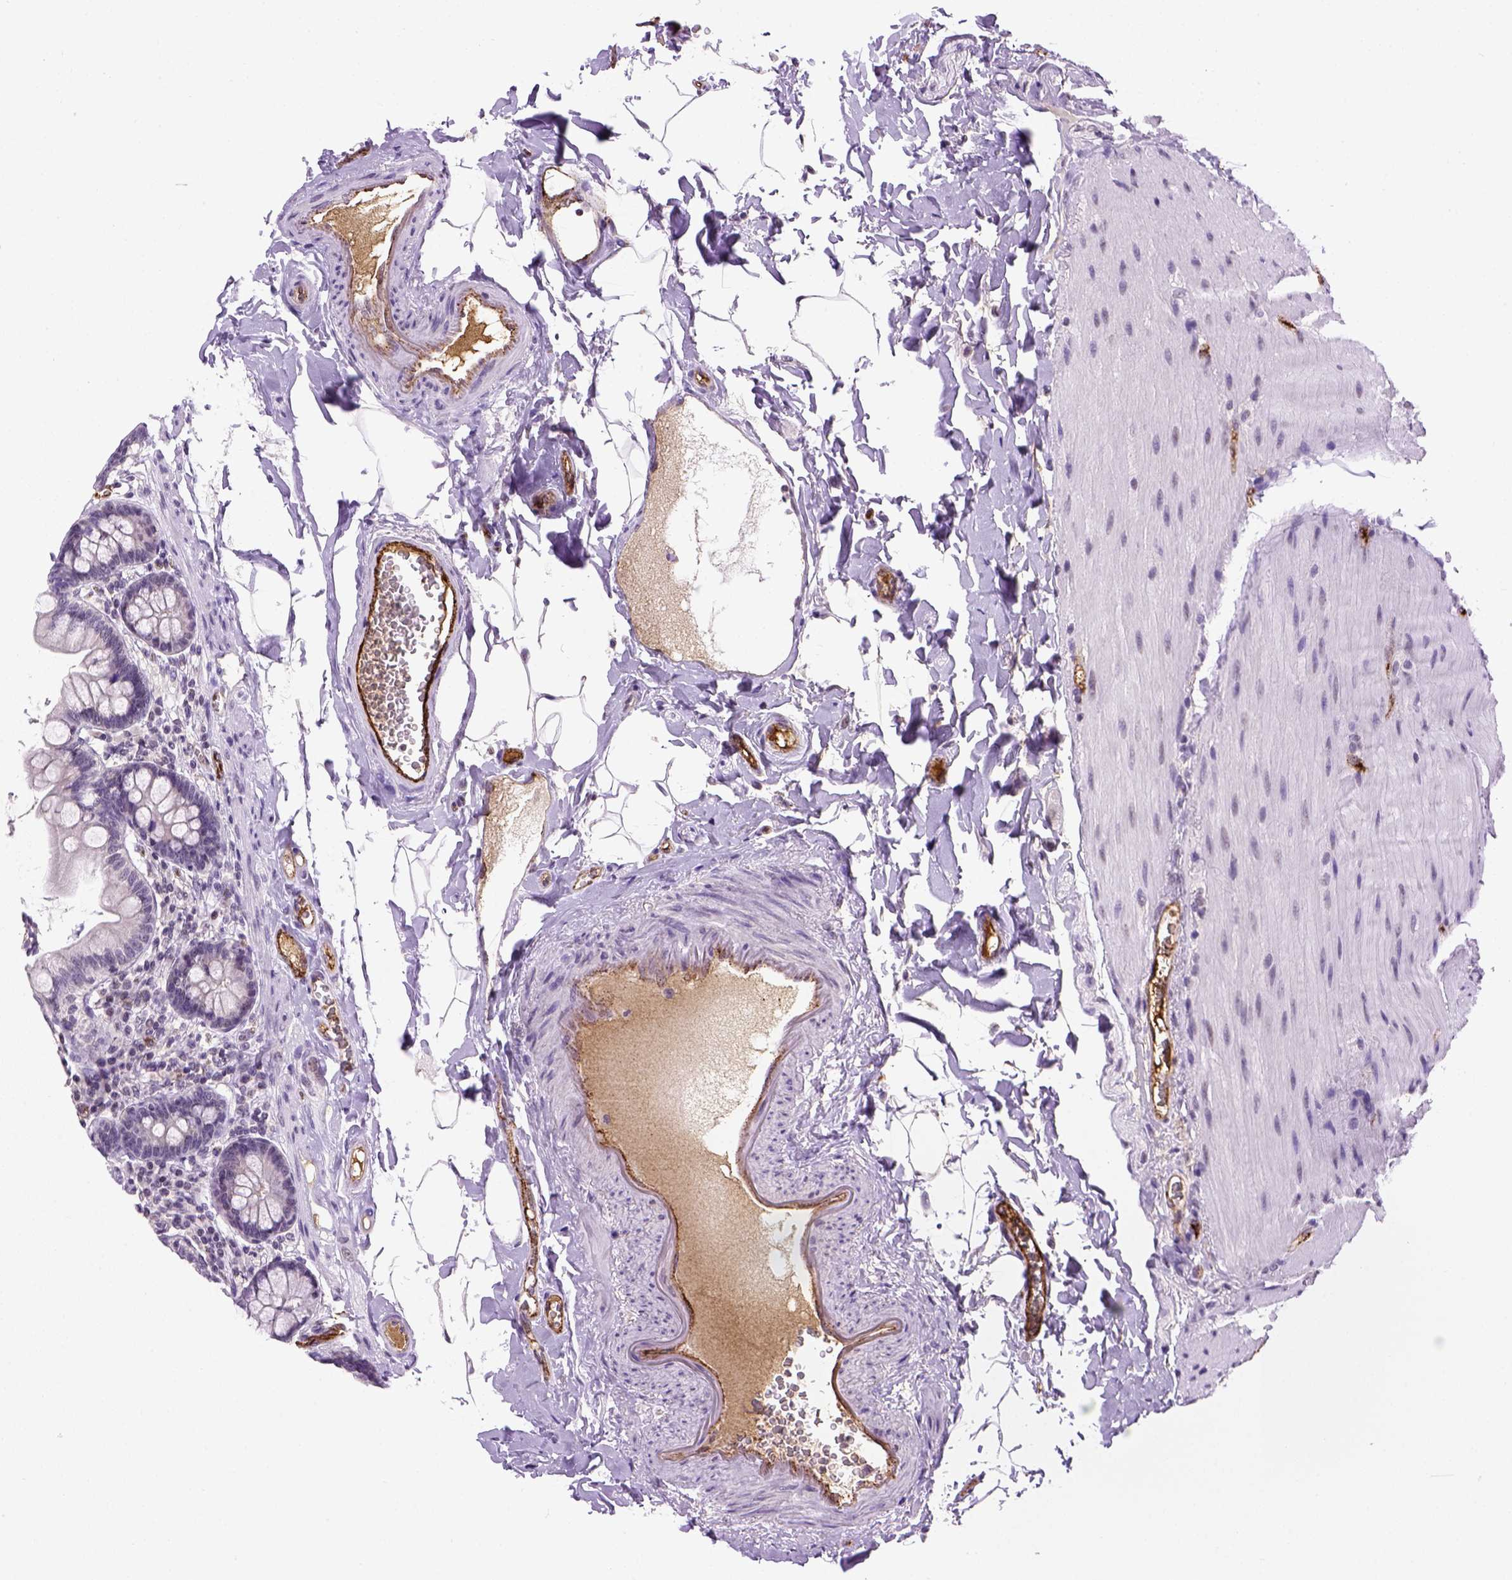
{"staining": {"intensity": "negative", "quantity": "none", "location": "none"}, "tissue": "small intestine", "cell_type": "Glandular cells", "image_type": "normal", "snomed": [{"axis": "morphology", "description": "Normal tissue, NOS"}, {"axis": "topography", "description": "Small intestine"}], "caption": "Small intestine was stained to show a protein in brown. There is no significant staining in glandular cells. (DAB IHC visualized using brightfield microscopy, high magnification).", "gene": "VWF", "patient": {"sex": "female", "age": 56}}